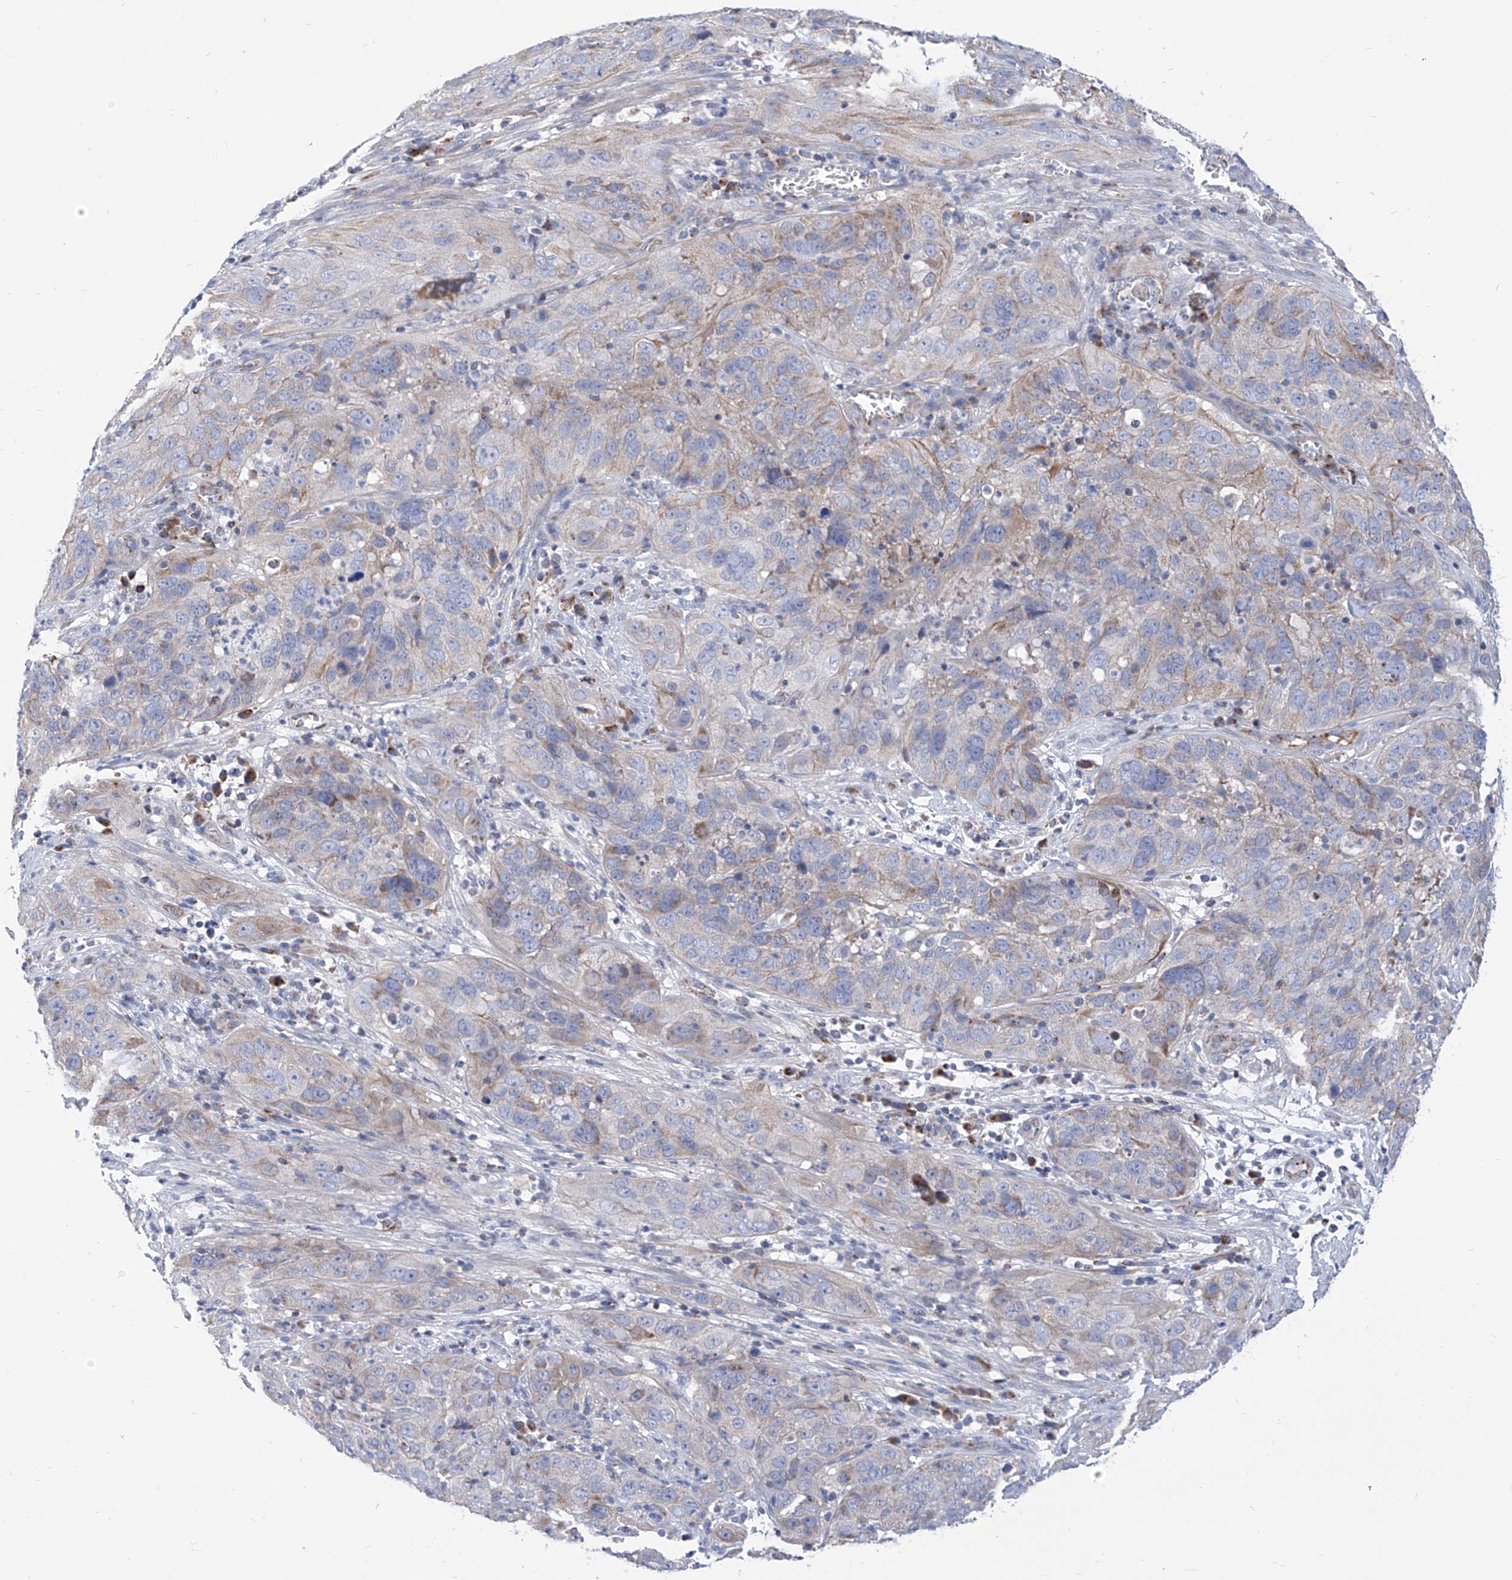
{"staining": {"intensity": "weak", "quantity": "25%-75%", "location": "cytoplasmic/membranous"}, "tissue": "cervical cancer", "cell_type": "Tumor cells", "image_type": "cancer", "snomed": [{"axis": "morphology", "description": "Squamous cell carcinoma, NOS"}, {"axis": "topography", "description": "Cervix"}], "caption": "There is low levels of weak cytoplasmic/membranous expression in tumor cells of cervical cancer (squamous cell carcinoma), as demonstrated by immunohistochemical staining (brown color).", "gene": "SRBD1", "patient": {"sex": "female", "age": 32}}